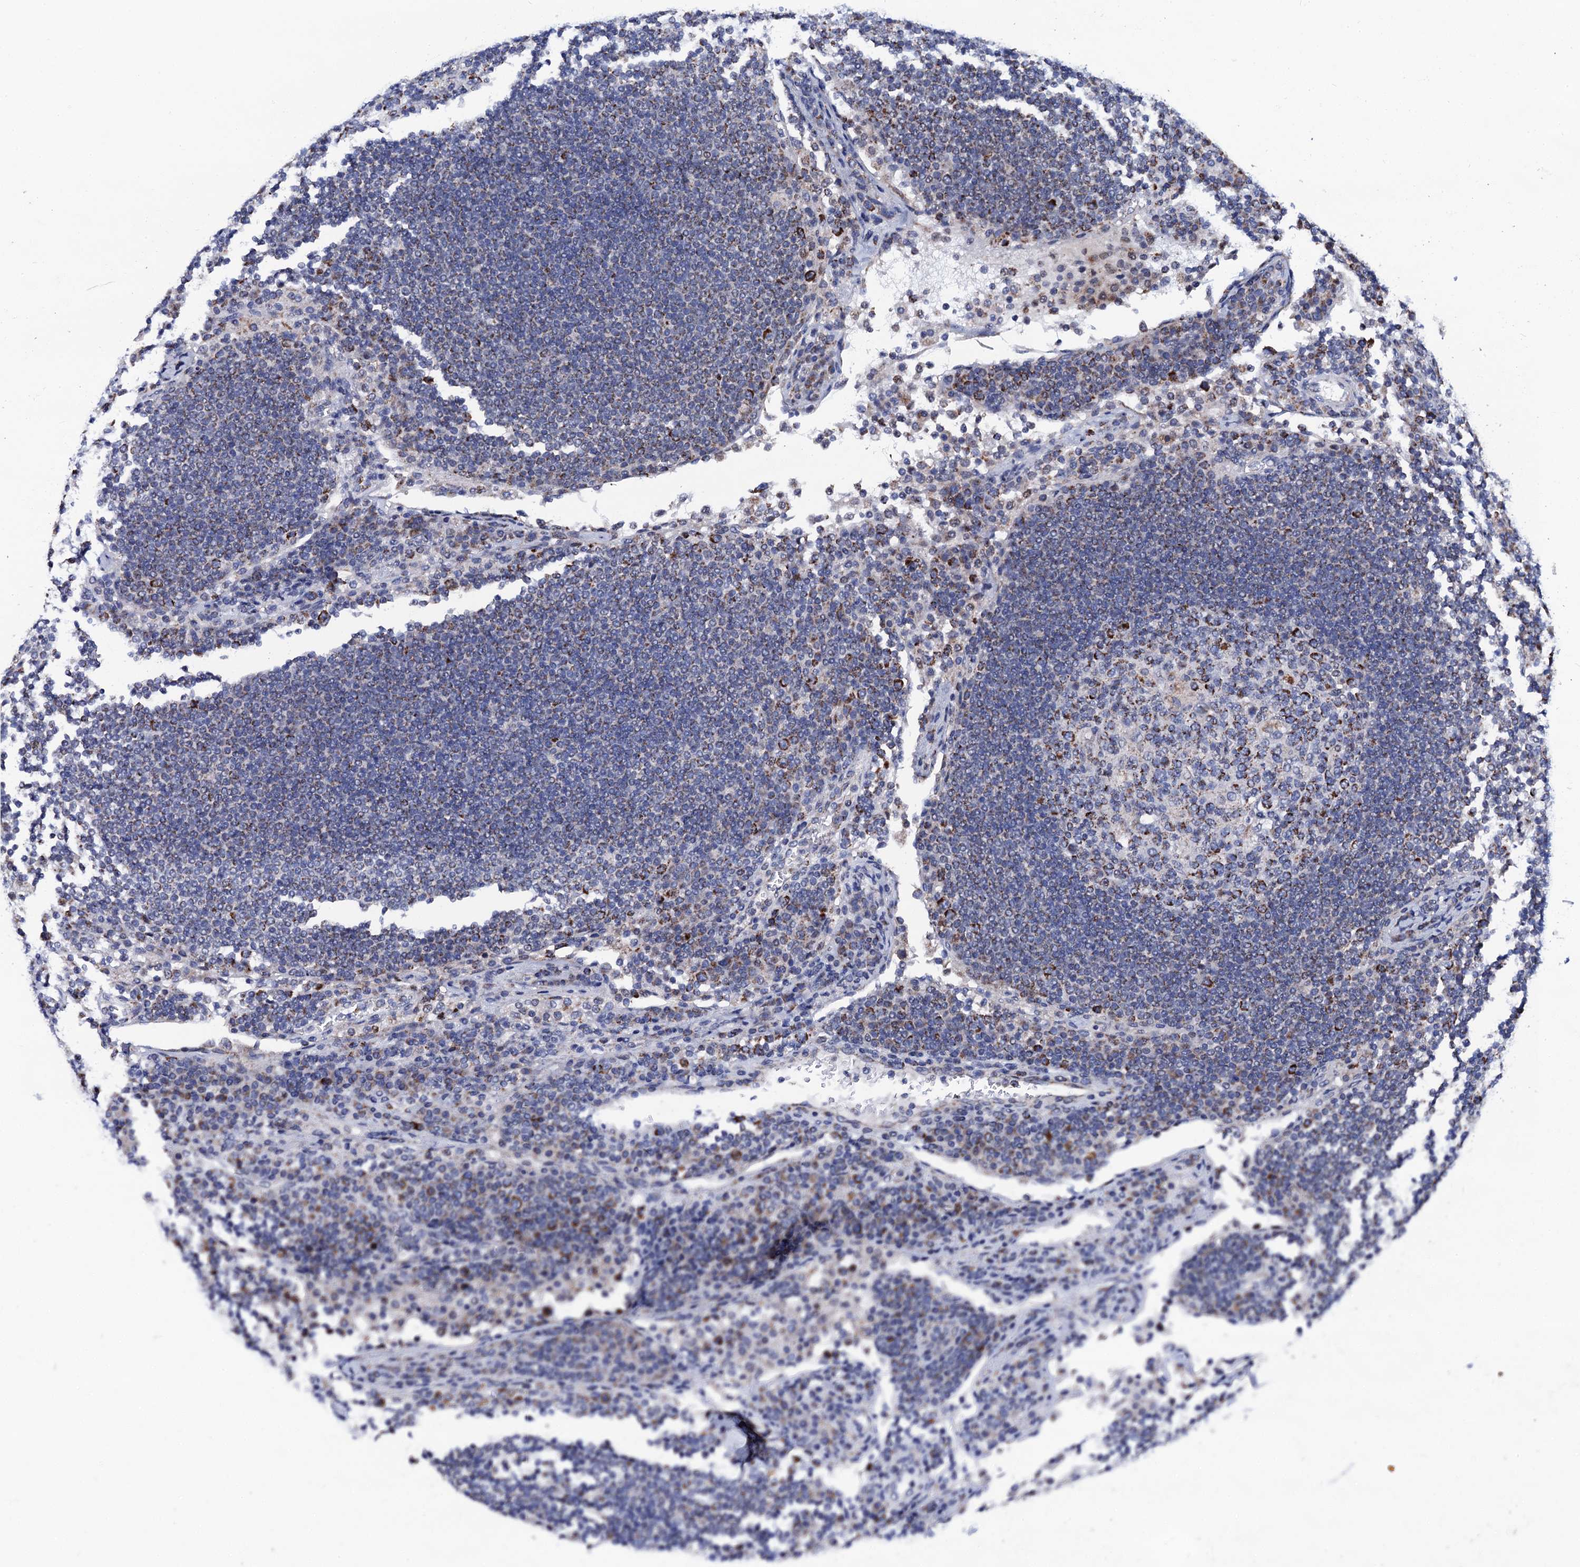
{"staining": {"intensity": "strong", "quantity": "<25%", "location": "cytoplasmic/membranous"}, "tissue": "lymph node", "cell_type": "Germinal center cells", "image_type": "normal", "snomed": [{"axis": "morphology", "description": "Normal tissue, NOS"}, {"axis": "topography", "description": "Lymph node"}], "caption": "About <25% of germinal center cells in normal human lymph node show strong cytoplasmic/membranous protein expression as visualized by brown immunohistochemical staining.", "gene": "PTCD3", "patient": {"sex": "female", "age": 53}}